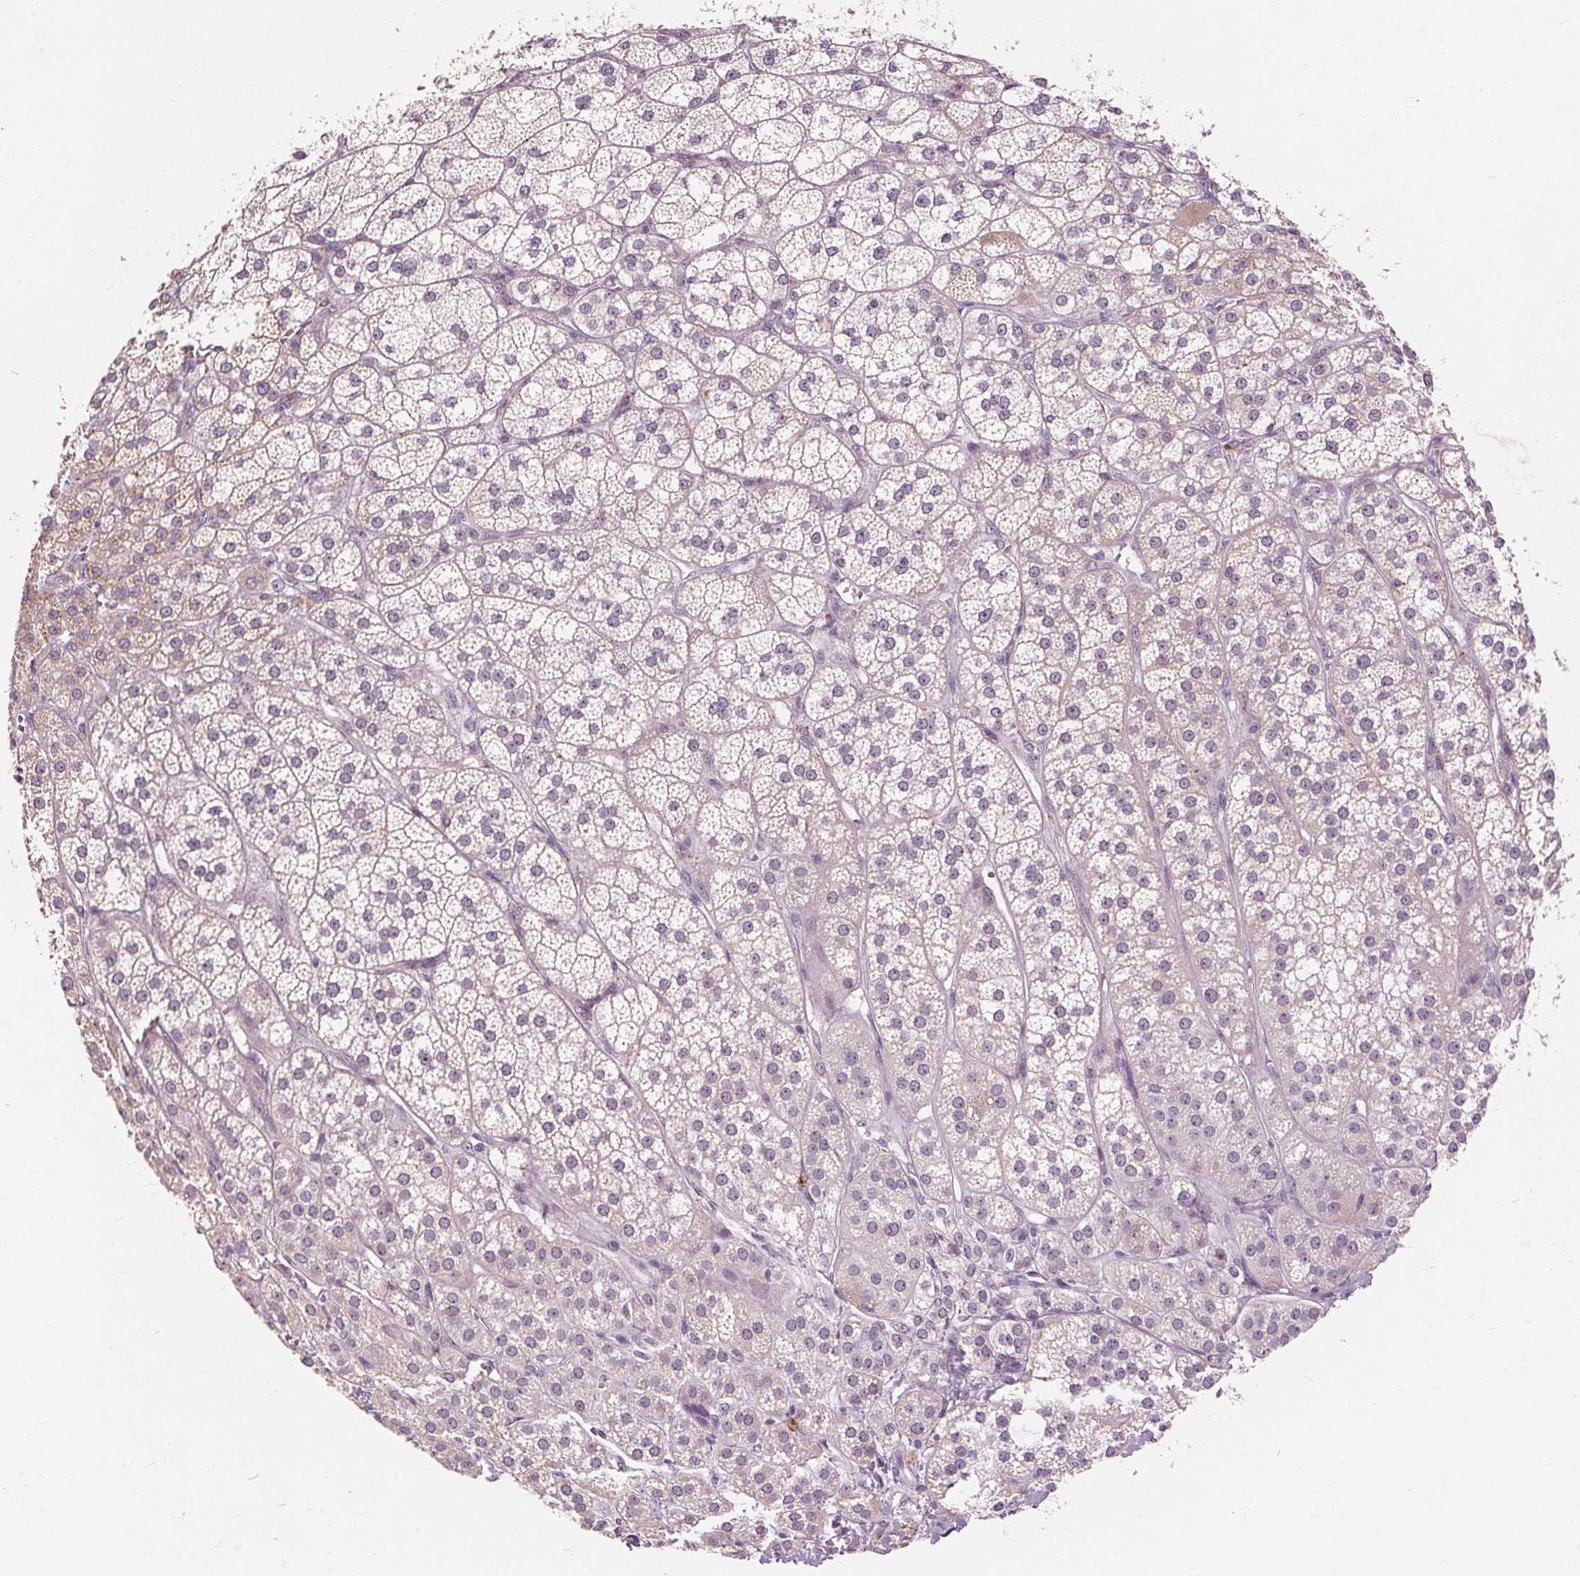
{"staining": {"intensity": "weak", "quantity": "25%-75%", "location": "cytoplasmic/membranous"}, "tissue": "adrenal gland", "cell_type": "Glandular cells", "image_type": "normal", "snomed": [{"axis": "morphology", "description": "Normal tissue, NOS"}, {"axis": "topography", "description": "Adrenal gland"}], "caption": "Approximately 25%-75% of glandular cells in unremarkable adrenal gland exhibit weak cytoplasmic/membranous protein staining as visualized by brown immunohistochemical staining.", "gene": "SIGLEC6", "patient": {"sex": "female", "age": 60}}